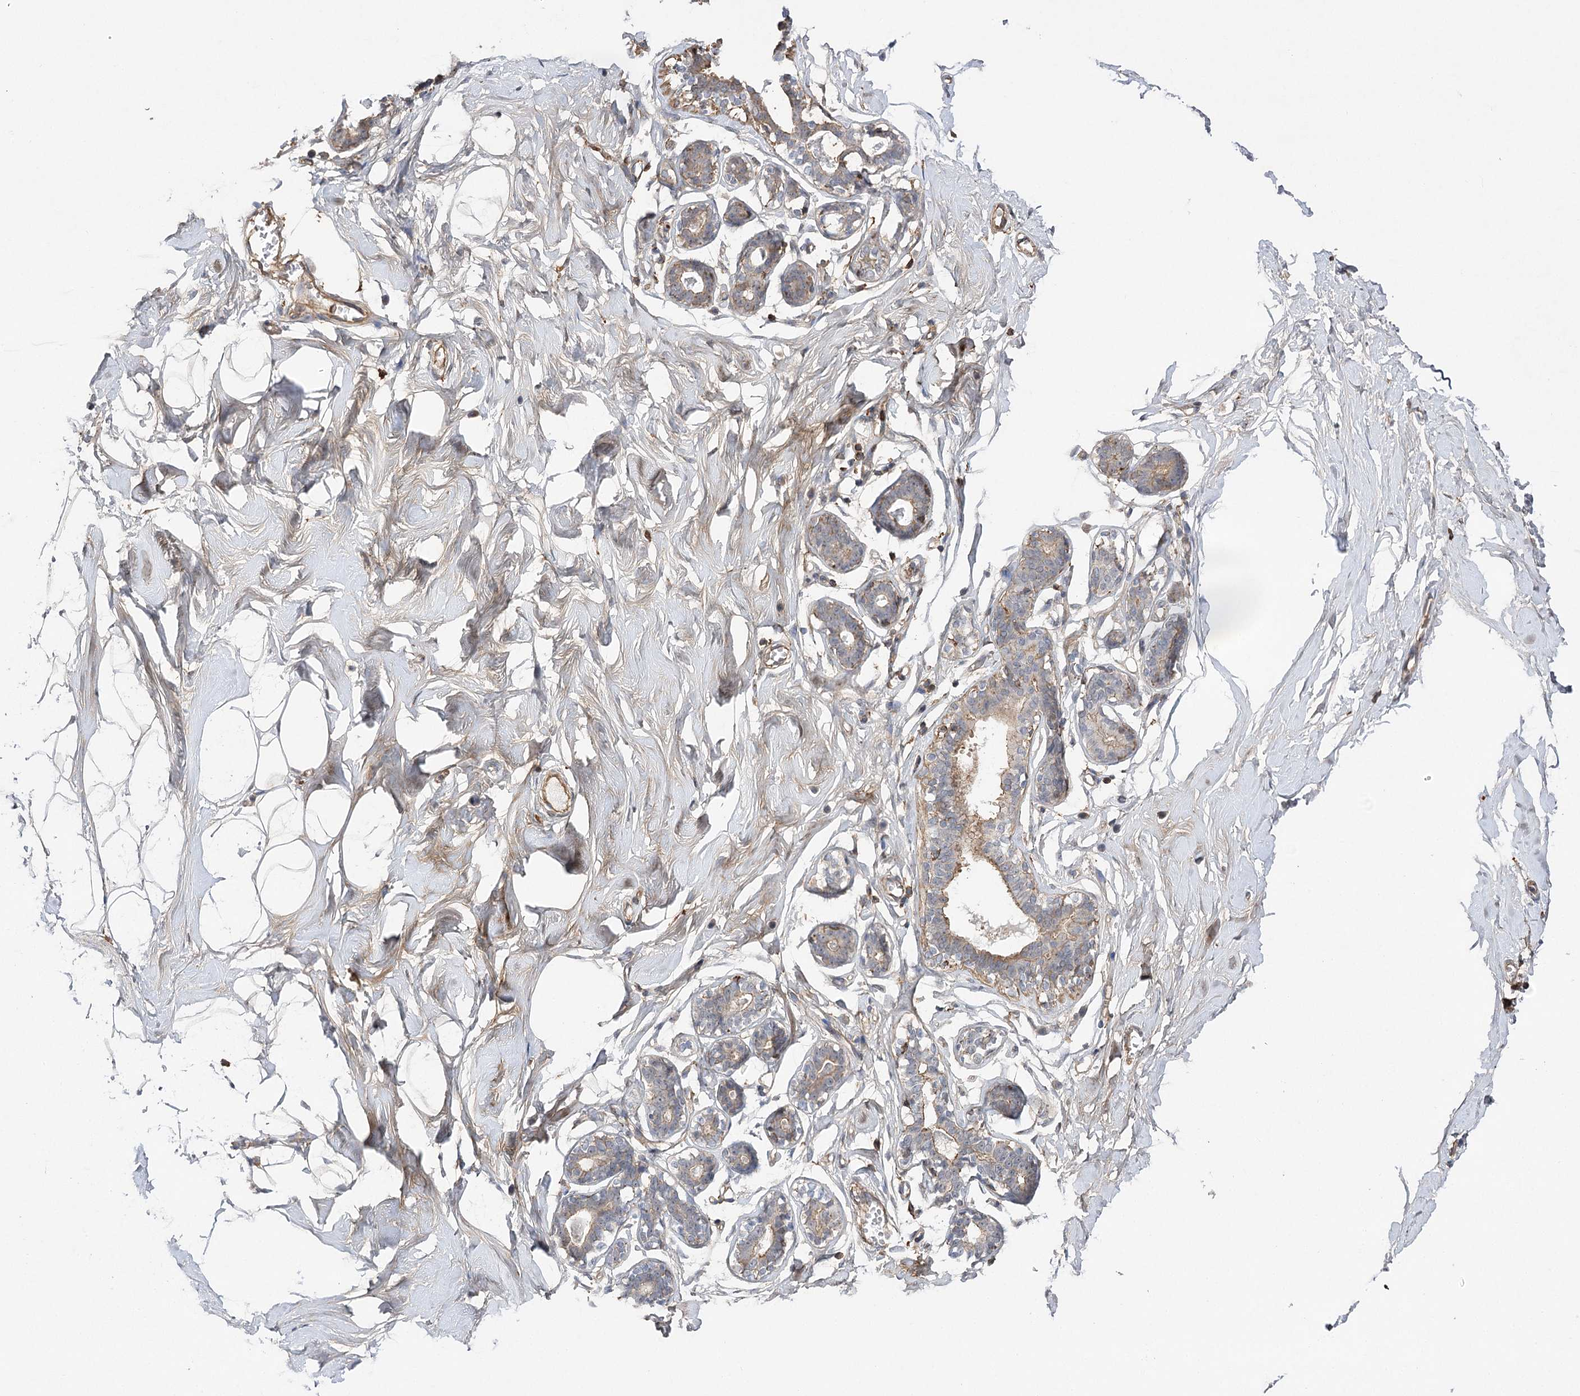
{"staining": {"intensity": "negative", "quantity": "none", "location": "none"}, "tissue": "breast", "cell_type": "Adipocytes", "image_type": "normal", "snomed": [{"axis": "morphology", "description": "Normal tissue, NOS"}, {"axis": "topography", "description": "Breast"}], "caption": "This is an immunohistochemistry (IHC) photomicrograph of benign human breast. There is no staining in adipocytes.", "gene": "OBSL1", "patient": {"sex": "female", "age": 26}}